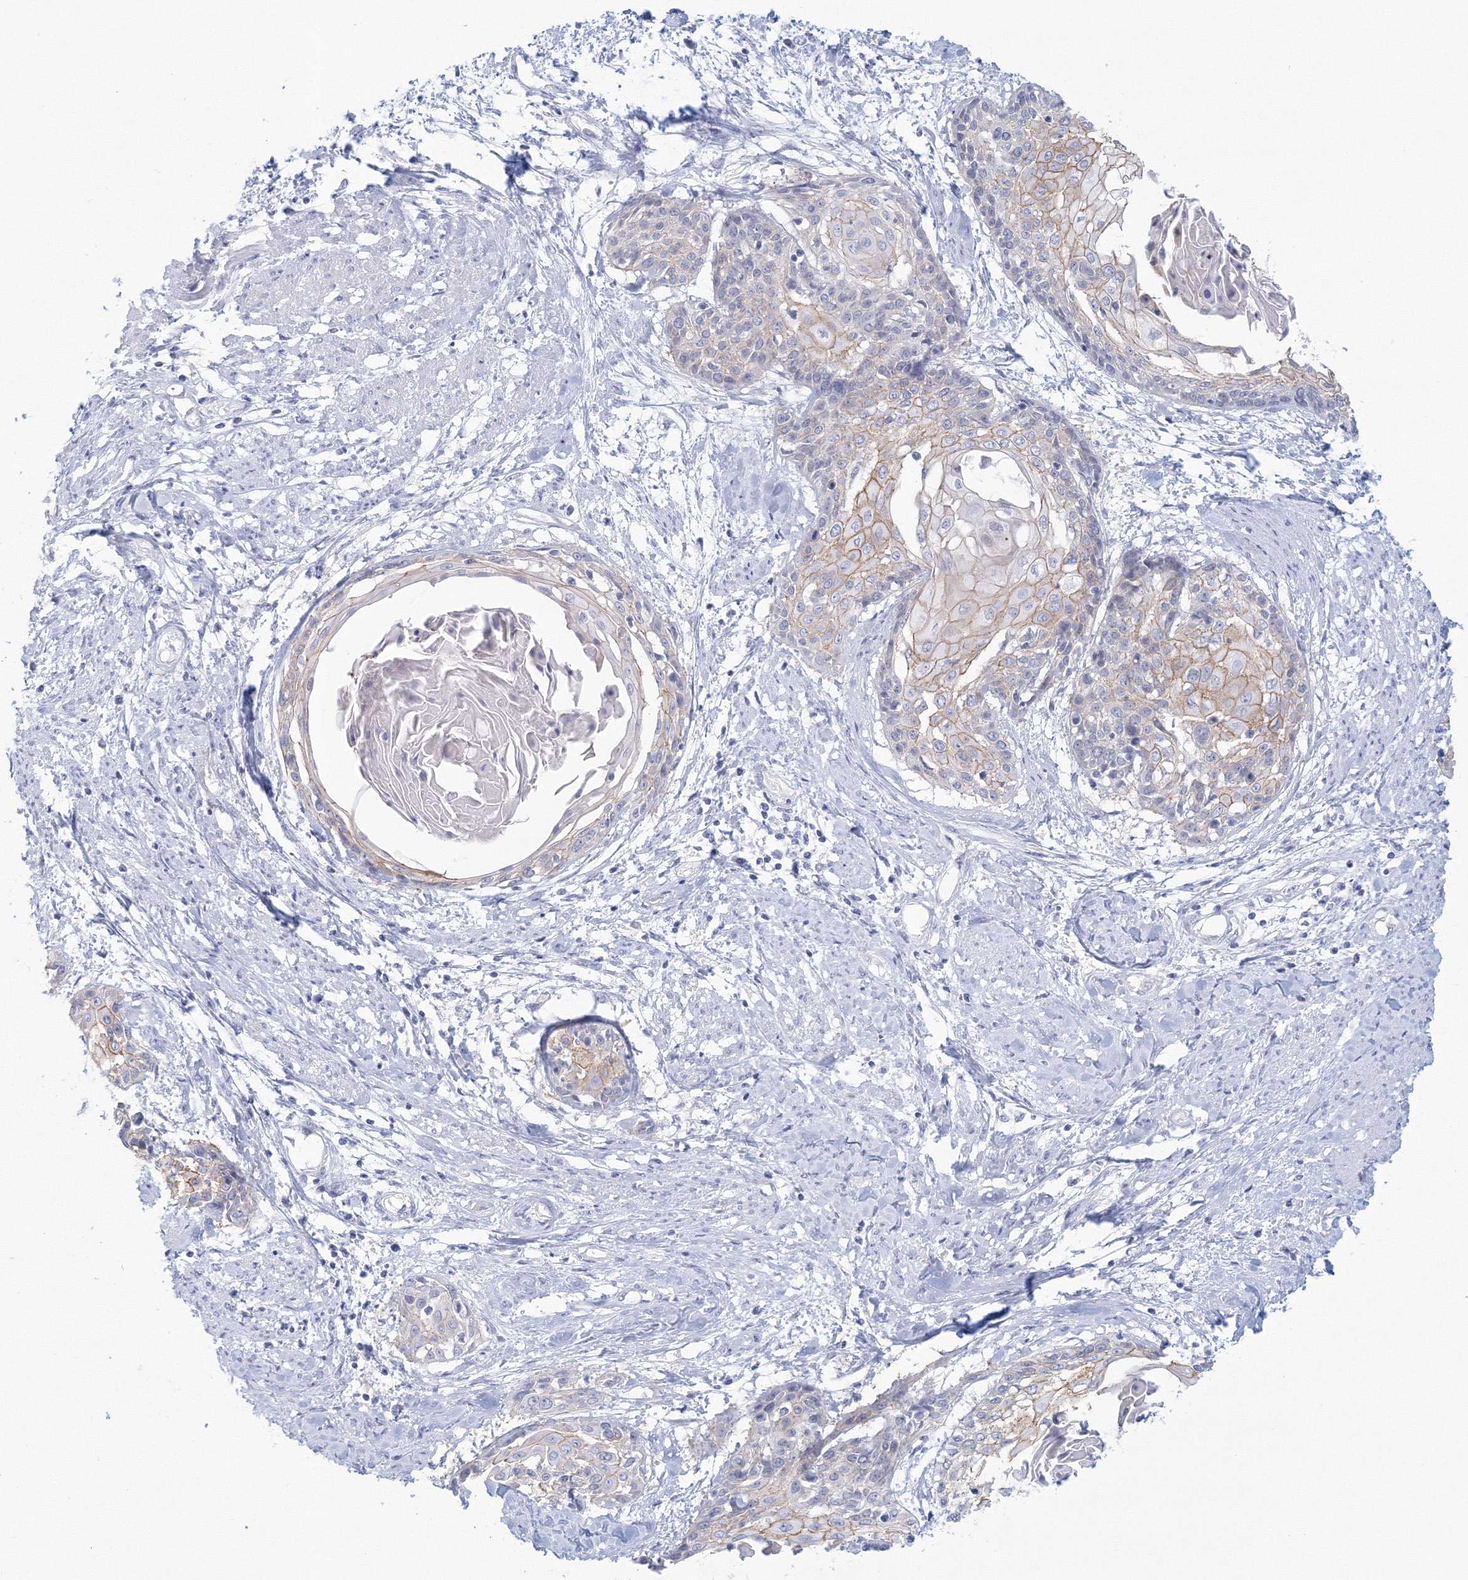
{"staining": {"intensity": "weak", "quantity": "25%-75%", "location": "cytoplasmic/membranous"}, "tissue": "cervical cancer", "cell_type": "Tumor cells", "image_type": "cancer", "snomed": [{"axis": "morphology", "description": "Squamous cell carcinoma, NOS"}, {"axis": "topography", "description": "Cervix"}], "caption": "This micrograph reveals immunohistochemistry (IHC) staining of human cervical cancer, with low weak cytoplasmic/membranous positivity in approximately 25%-75% of tumor cells.", "gene": "VSIG1", "patient": {"sex": "female", "age": 57}}